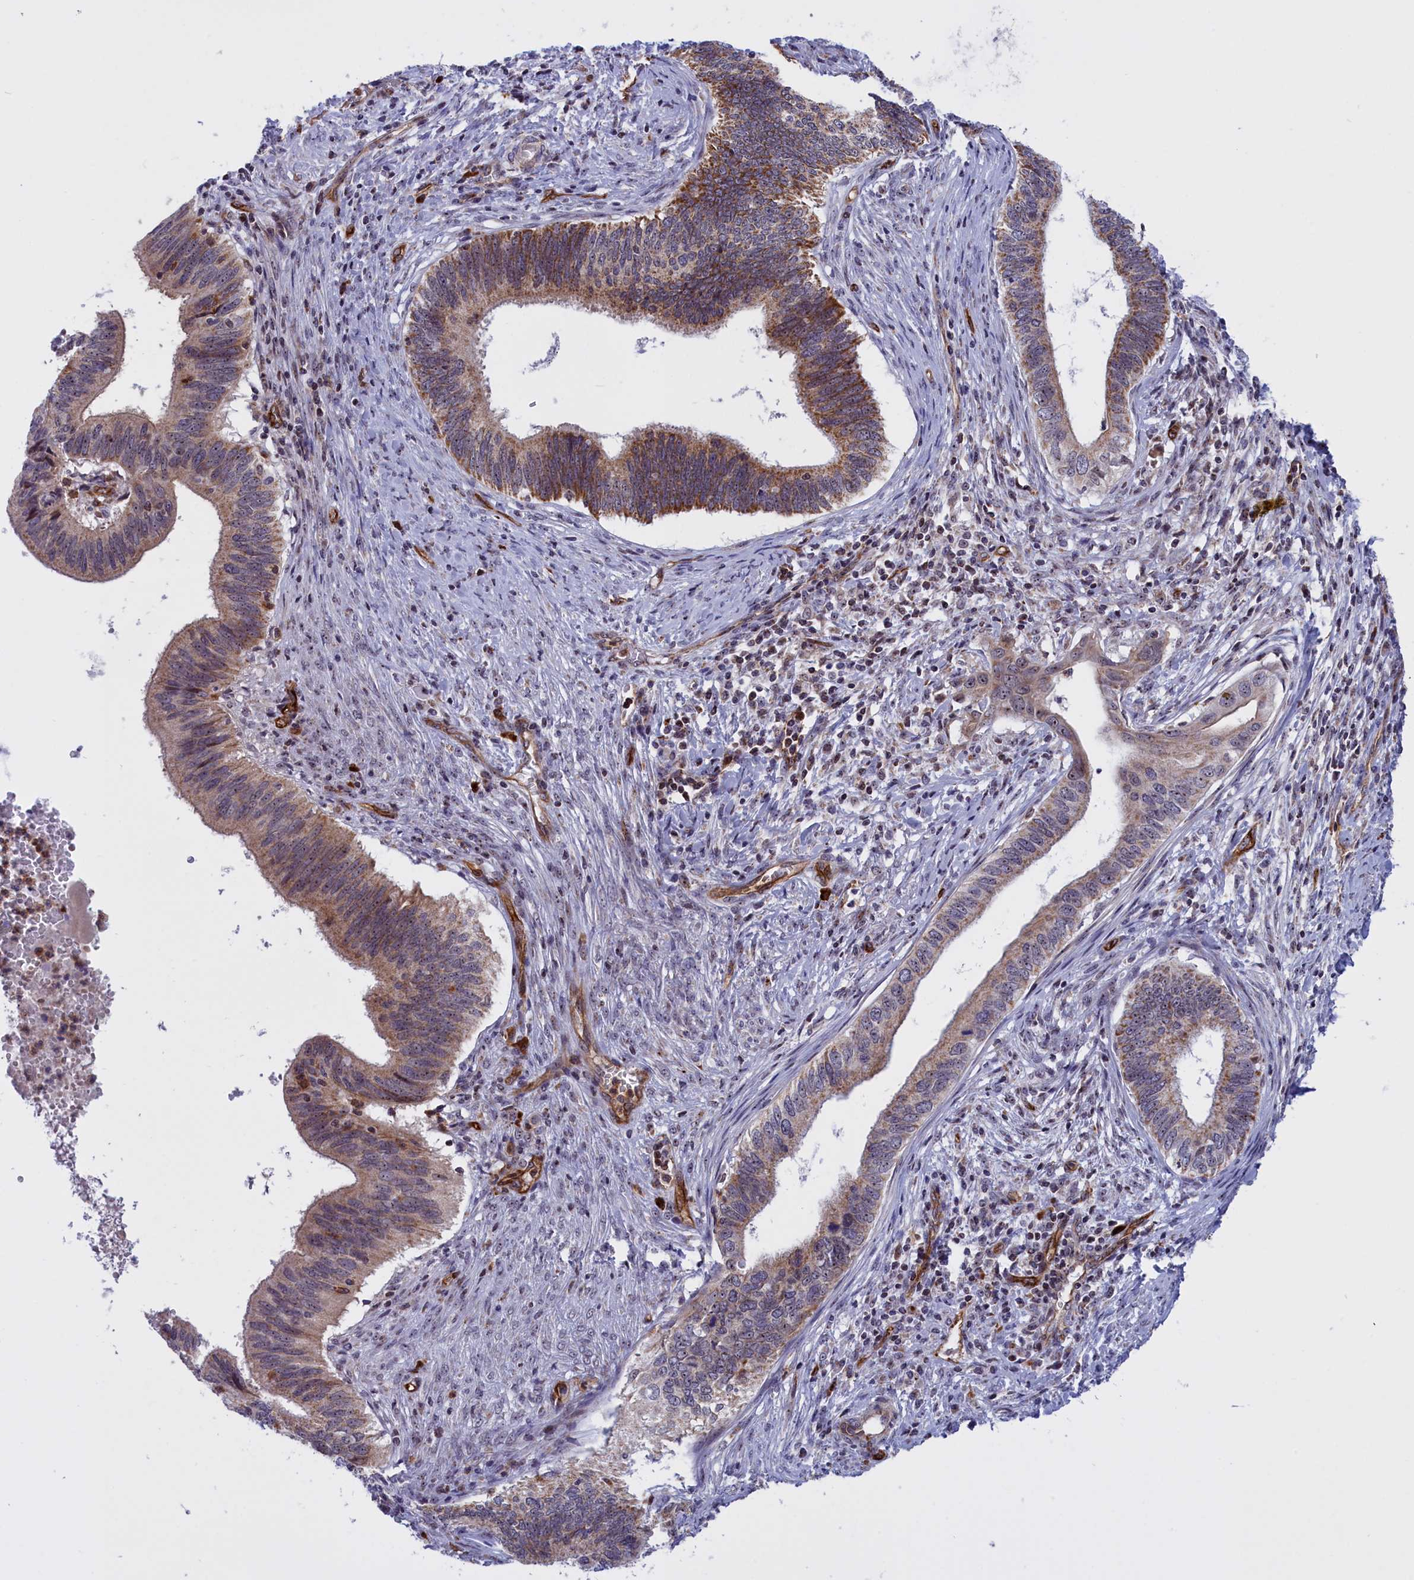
{"staining": {"intensity": "moderate", "quantity": "25%-75%", "location": "cytoplasmic/membranous"}, "tissue": "cervical cancer", "cell_type": "Tumor cells", "image_type": "cancer", "snomed": [{"axis": "morphology", "description": "Adenocarcinoma, NOS"}, {"axis": "topography", "description": "Cervix"}], "caption": "IHC (DAB) staining of cervical adenocarcinoma demonstrates moderate cytoplasmic/membranous protein positivity in approximately 25%-75% of tumor cells. The protein of interest is stained brown, and the nuclei are stained in blue (DAB IHC with brightfield microscopy, high magnification).", "gene": "MPND", "patient": {"sex": "female", "age": 42}}